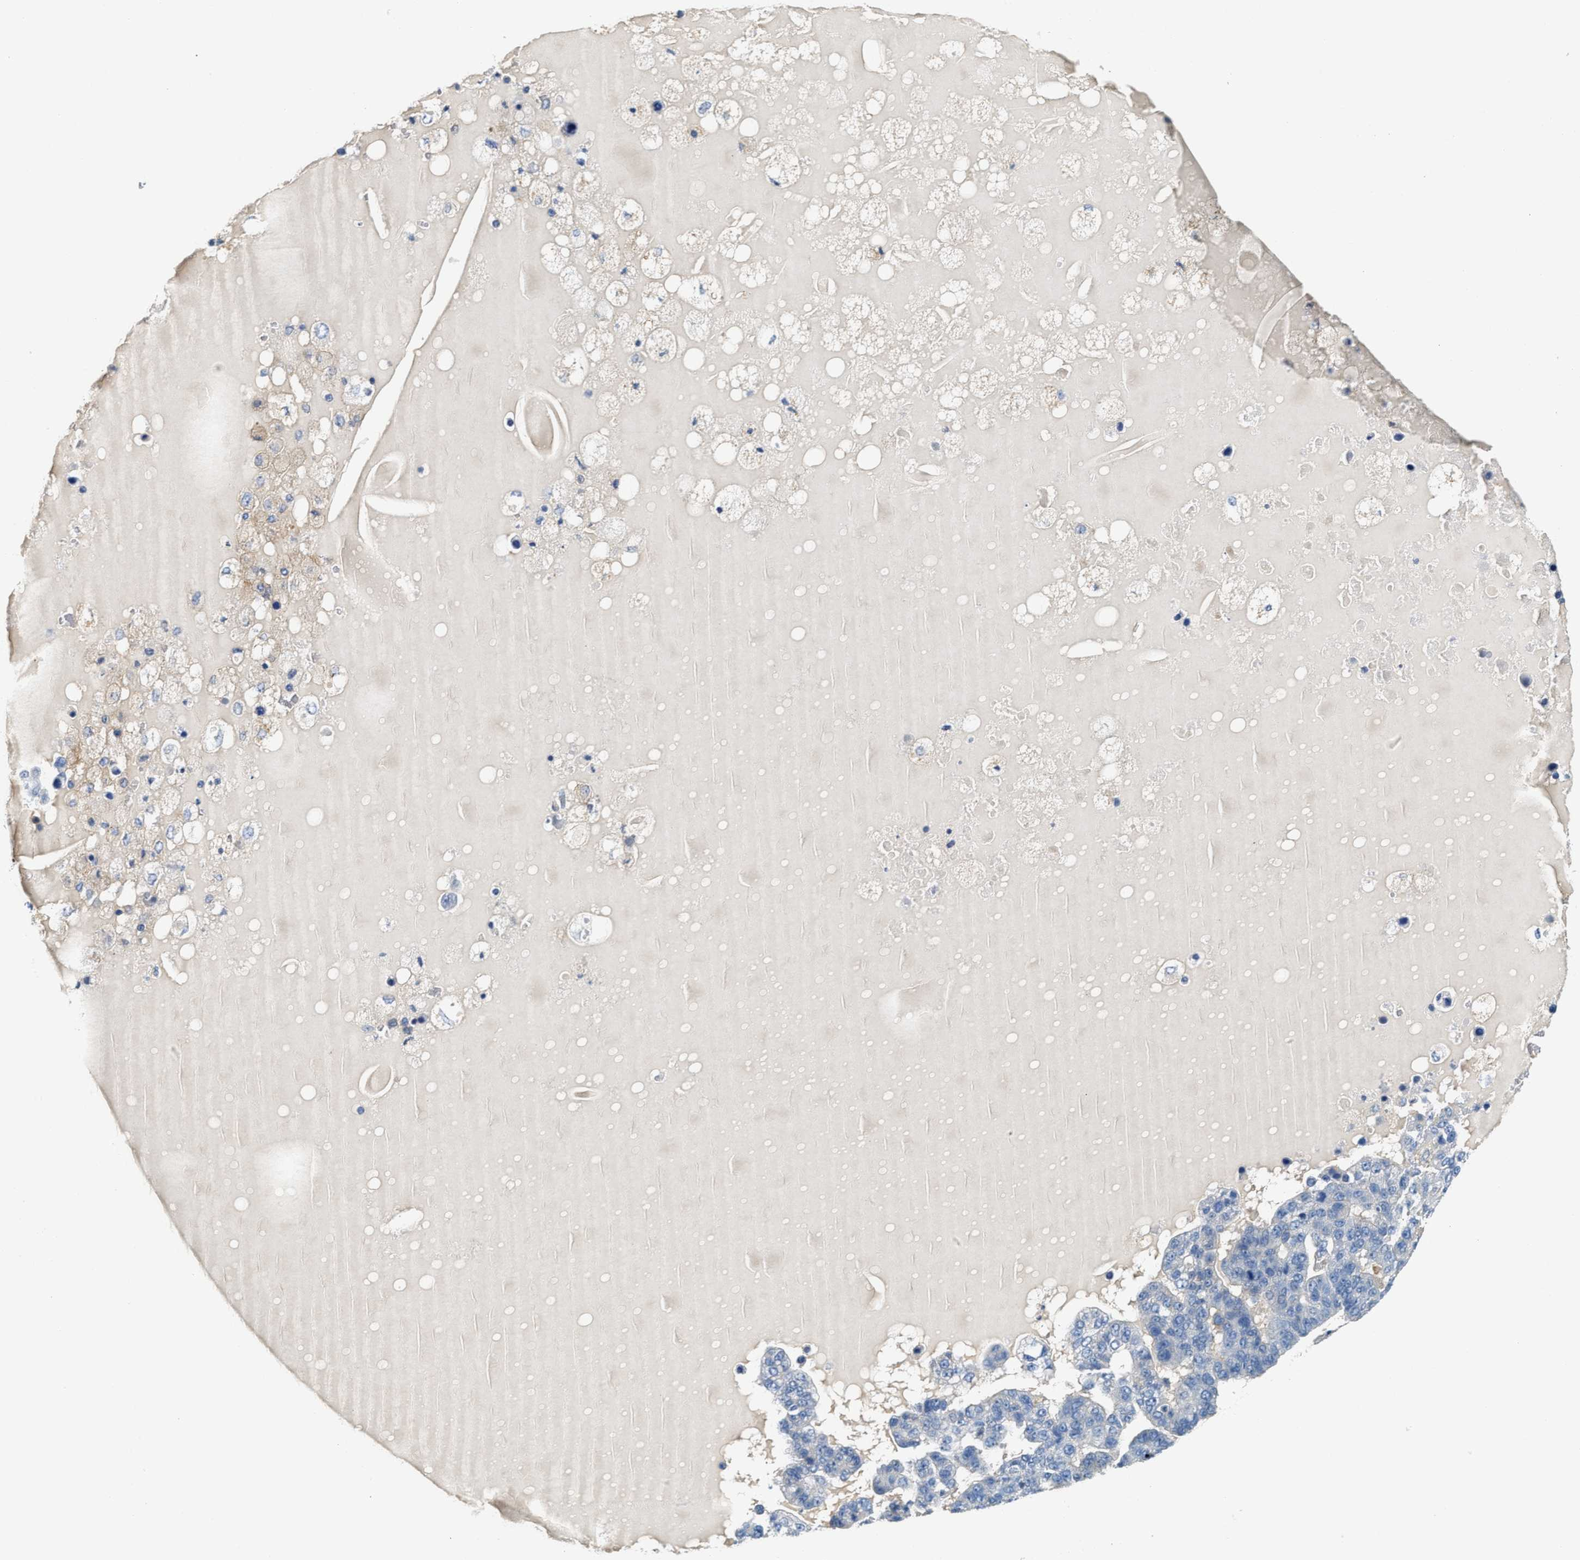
{"staining": {"intensity": "negative", "quantity": "none", "location": "none"}, "tissue": "pancreatic cancer", "cell_type": "Tumor cells", "image_type": "cancer", "snomed": [{"axis": "morphology", "description": "Adenocarcinoma, NOS"}, {"axis": "topography", "description": "Pancreas"}], "caption": "DAB immunohistochemical staining of human adenocarcinoma (pancreatic) demonstrates no significant staining in tumor cells.", "gene": "NSUN7", "patient": {"sex": "female", "age": 61}}